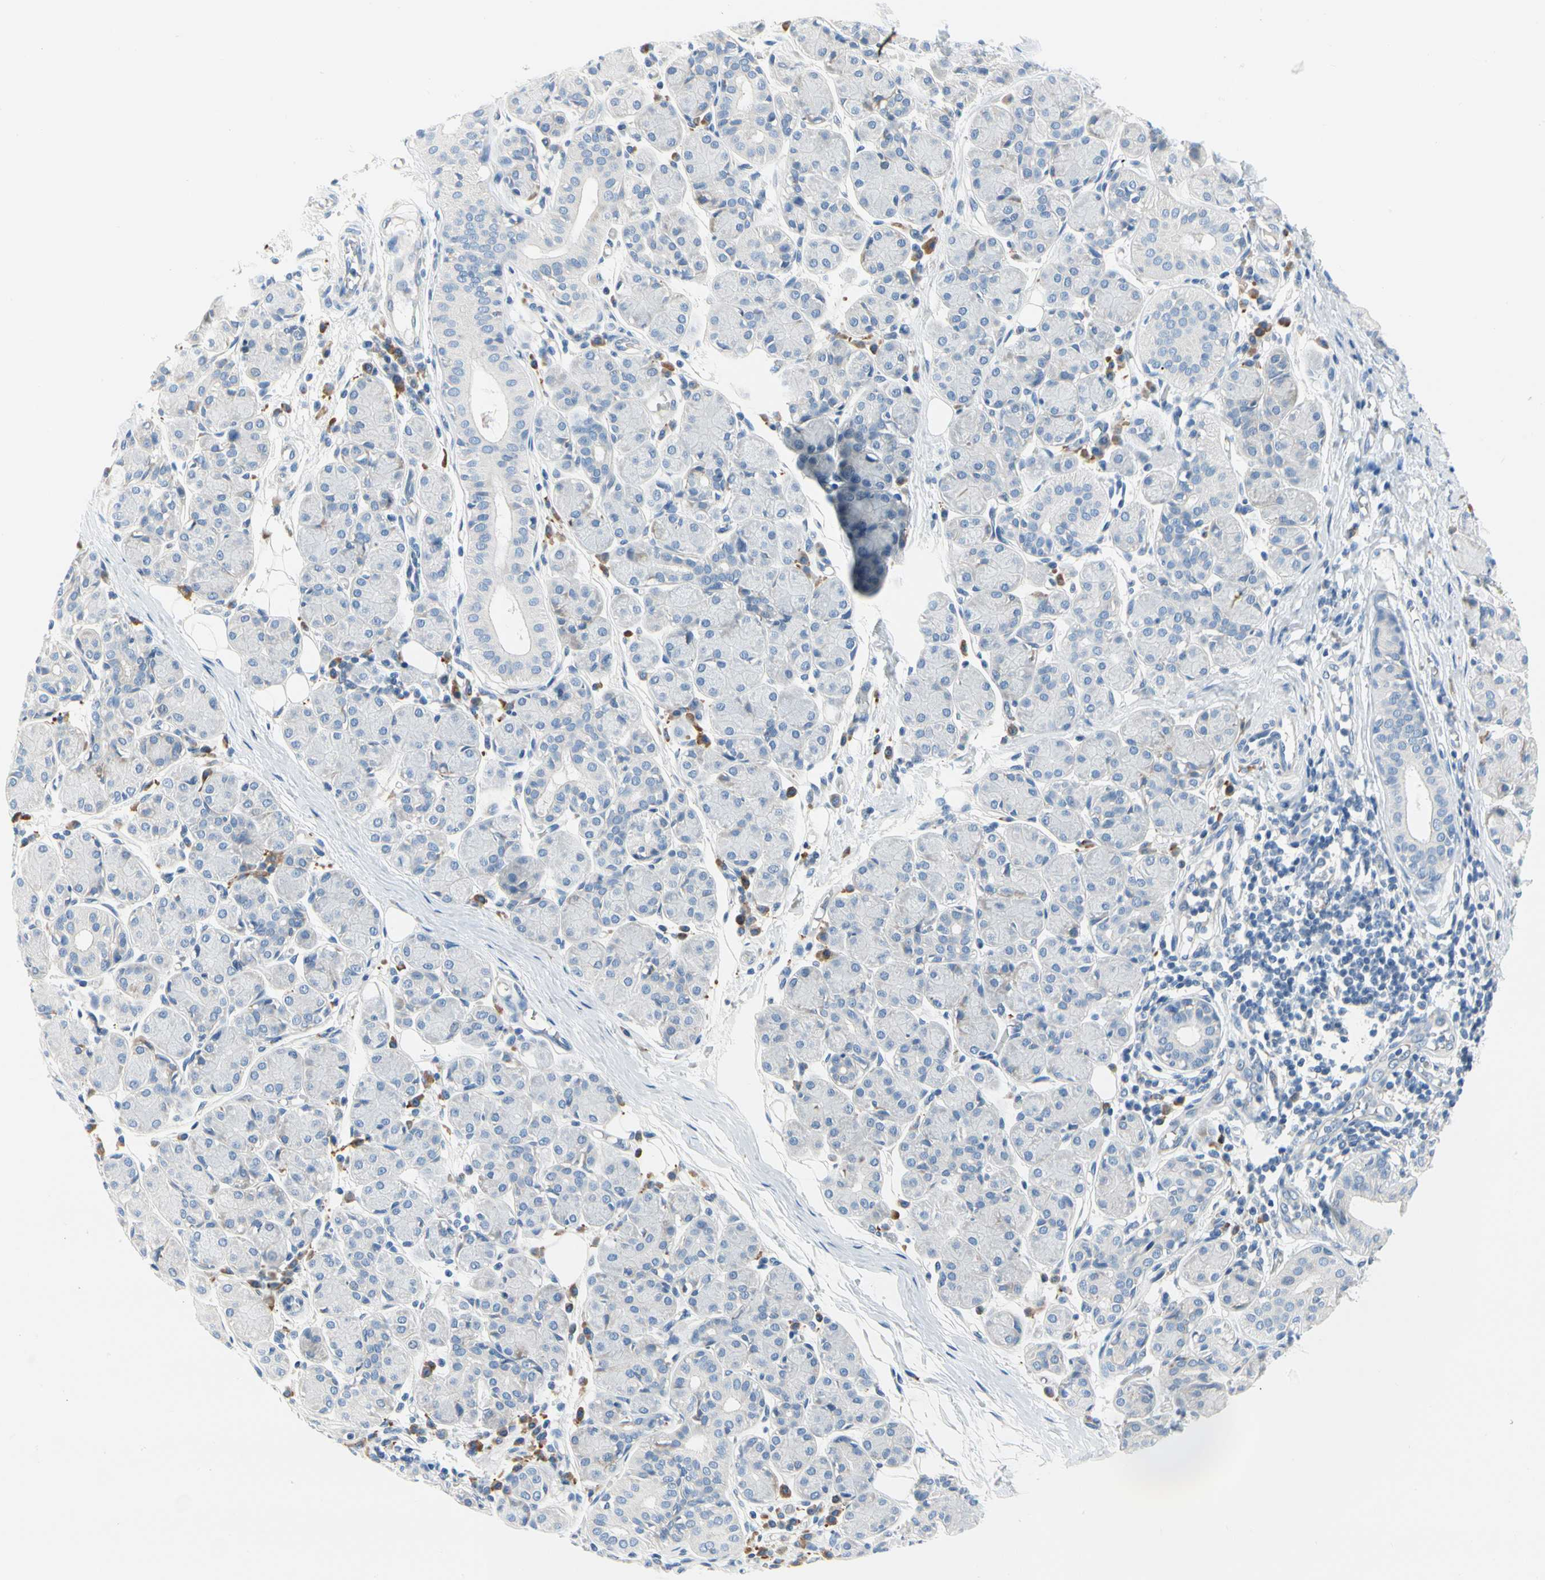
{"staining": {"intensity": "negative", "quantity": "none", "location": "none"}, "tissue": "salivary gland", "cell_type": "Glandular cells", "image_type": "normal", "snomed": [{"axis": "morphology", "description": "Normal tissue, NOS"}, {"axis": "morphology", "description": "Inflammation, NOS"}, {"axis": "topography", "description": "Lymph node"}, {"axis": "topography", "description": "Salivary gland"}], "caption": "Immunohistochemical staining of unremarkable human salivary gland demonstrates no significant staining in glandular cells.", "gene": "STXBP1", "patient": {"sex": "male", "age": 3}}